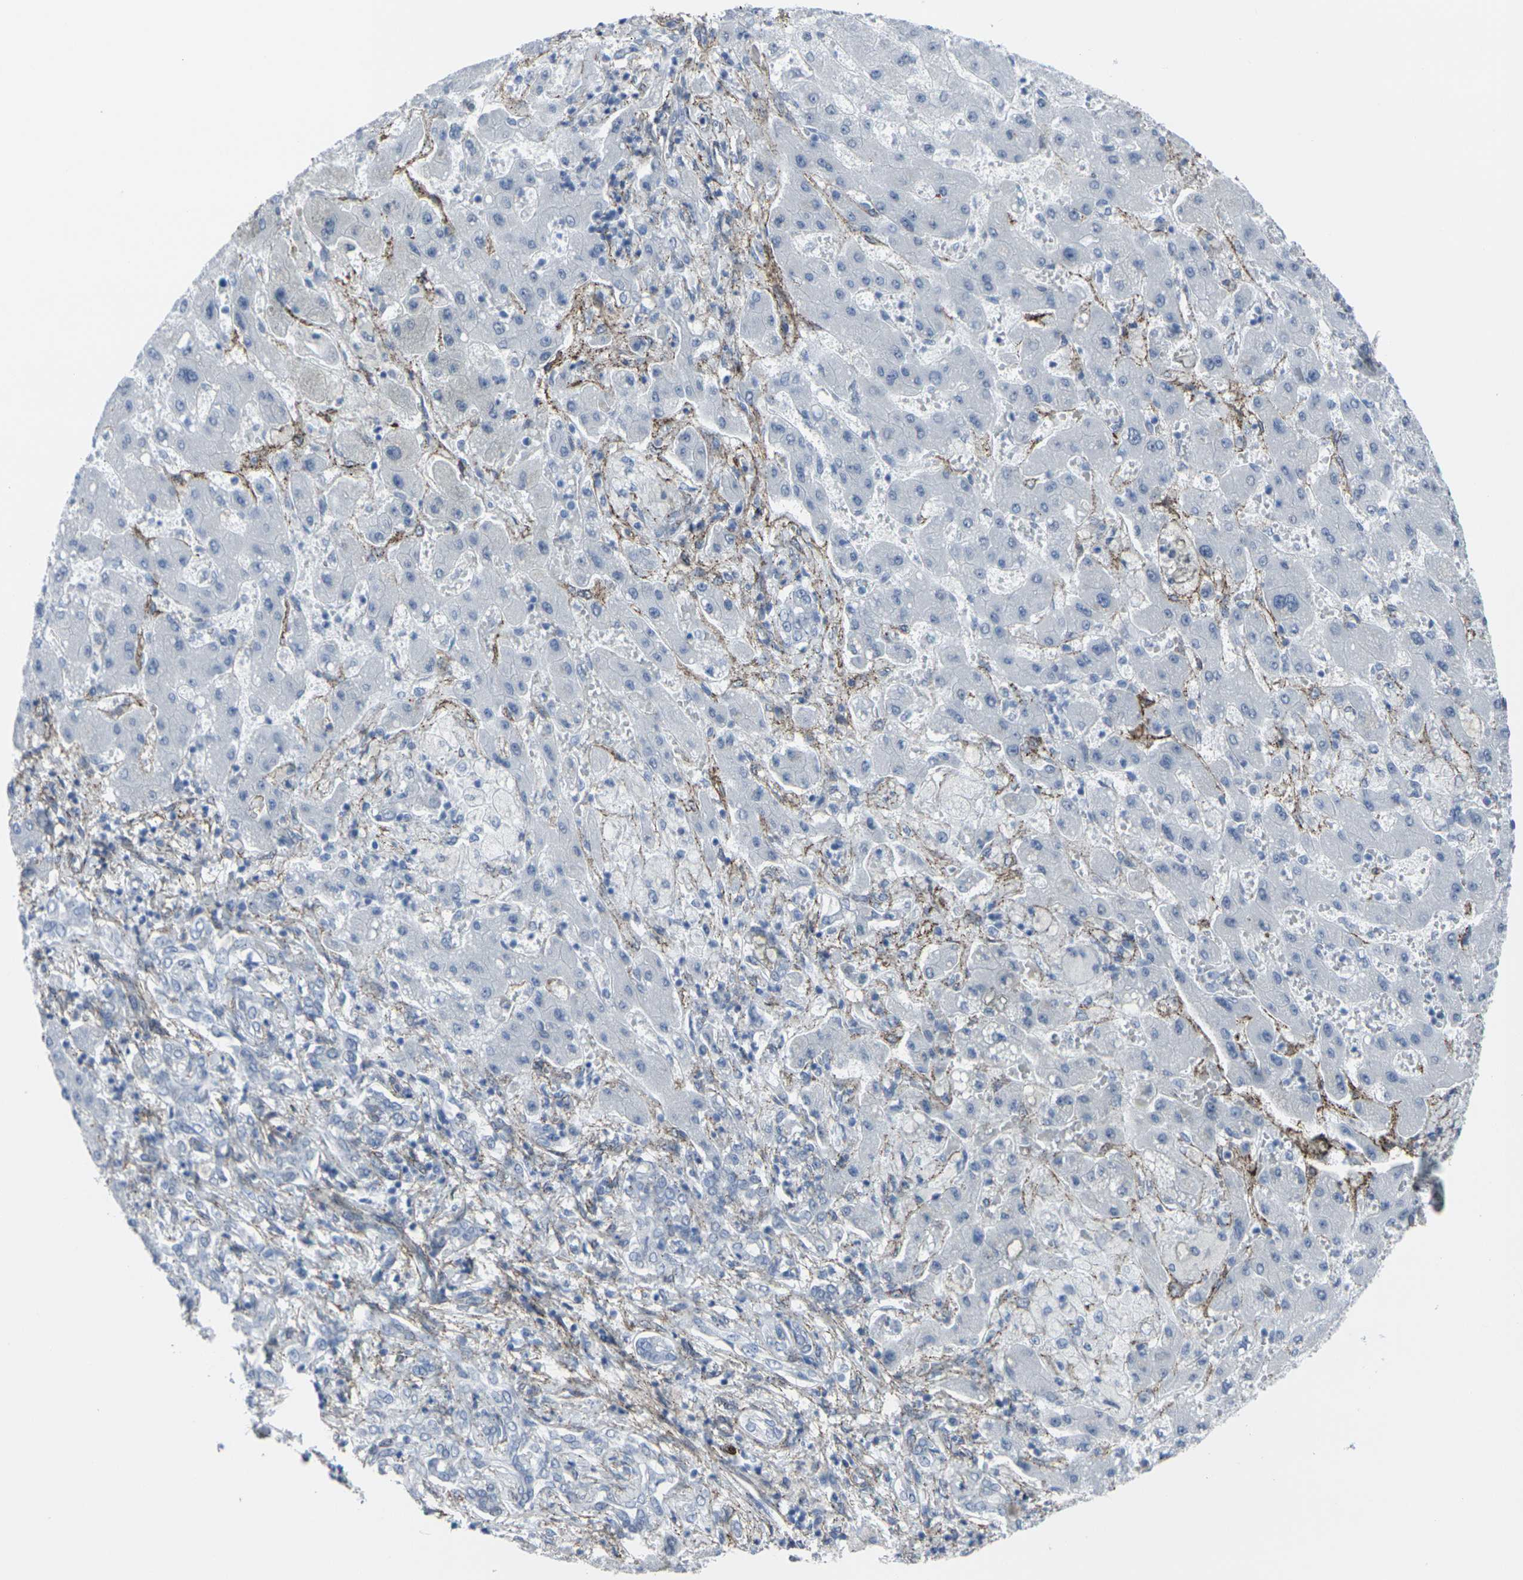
{"staining": {"intensity": "negative", "quantity": "none", "location": "none"}, "tissue": "liver cancer", "cell_type": "Tumor cells", "image_type": "cancer", "snomed": [{"axis": "morphology", "description": "Cholangiocarcinoma"}, {"axis": "topography", "description": "Liver"}], "caption": "There is no significant expression in tumor cells of cholangiocarcinoma (liver).", "gene": "CDH11", "patient": {"sex": "male", "age": 50}}